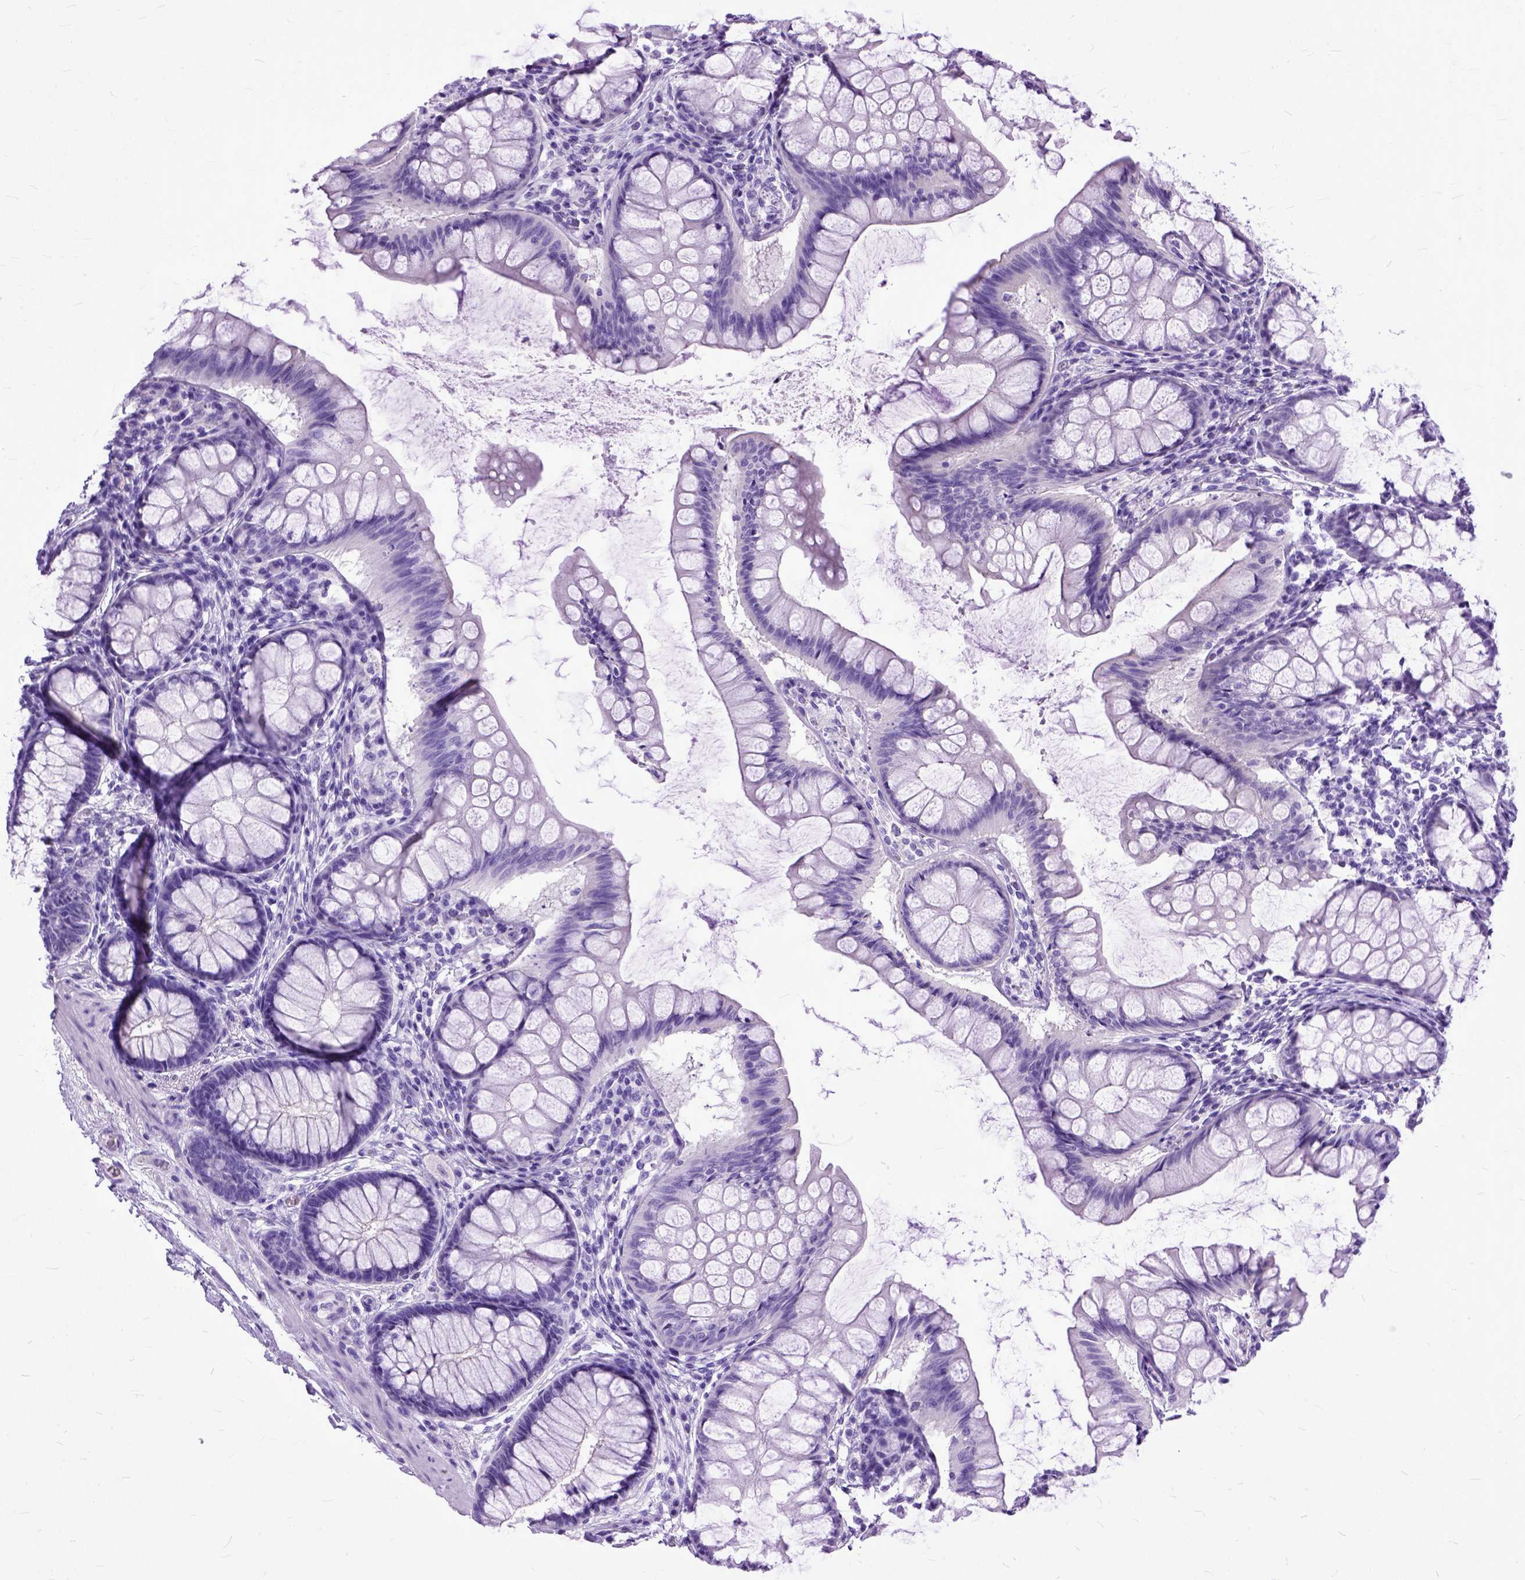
{"staining": {"intensity": "negative", "quantity": "none", "location": "none"}, "tissue": "colon", "cell_type": "Endothelial cells", "image_type": "normal", "snomed": [{"axis": "morphology", "description": "Normal tissue, NOS"}, {"axis": "topography", "description": "Colon"}], "caption": "The histopathology image demonstrates no significant expression in endothelial cells of colon. (Stains: DAB (3,3'-diaminobenzidine) immunohistochemistry with hematoxylin counter stain, Microscopy: brightfield microscopy at high magnification).", "gene": "GNGT1", "patient": {"sex": "female", "age": 65}}